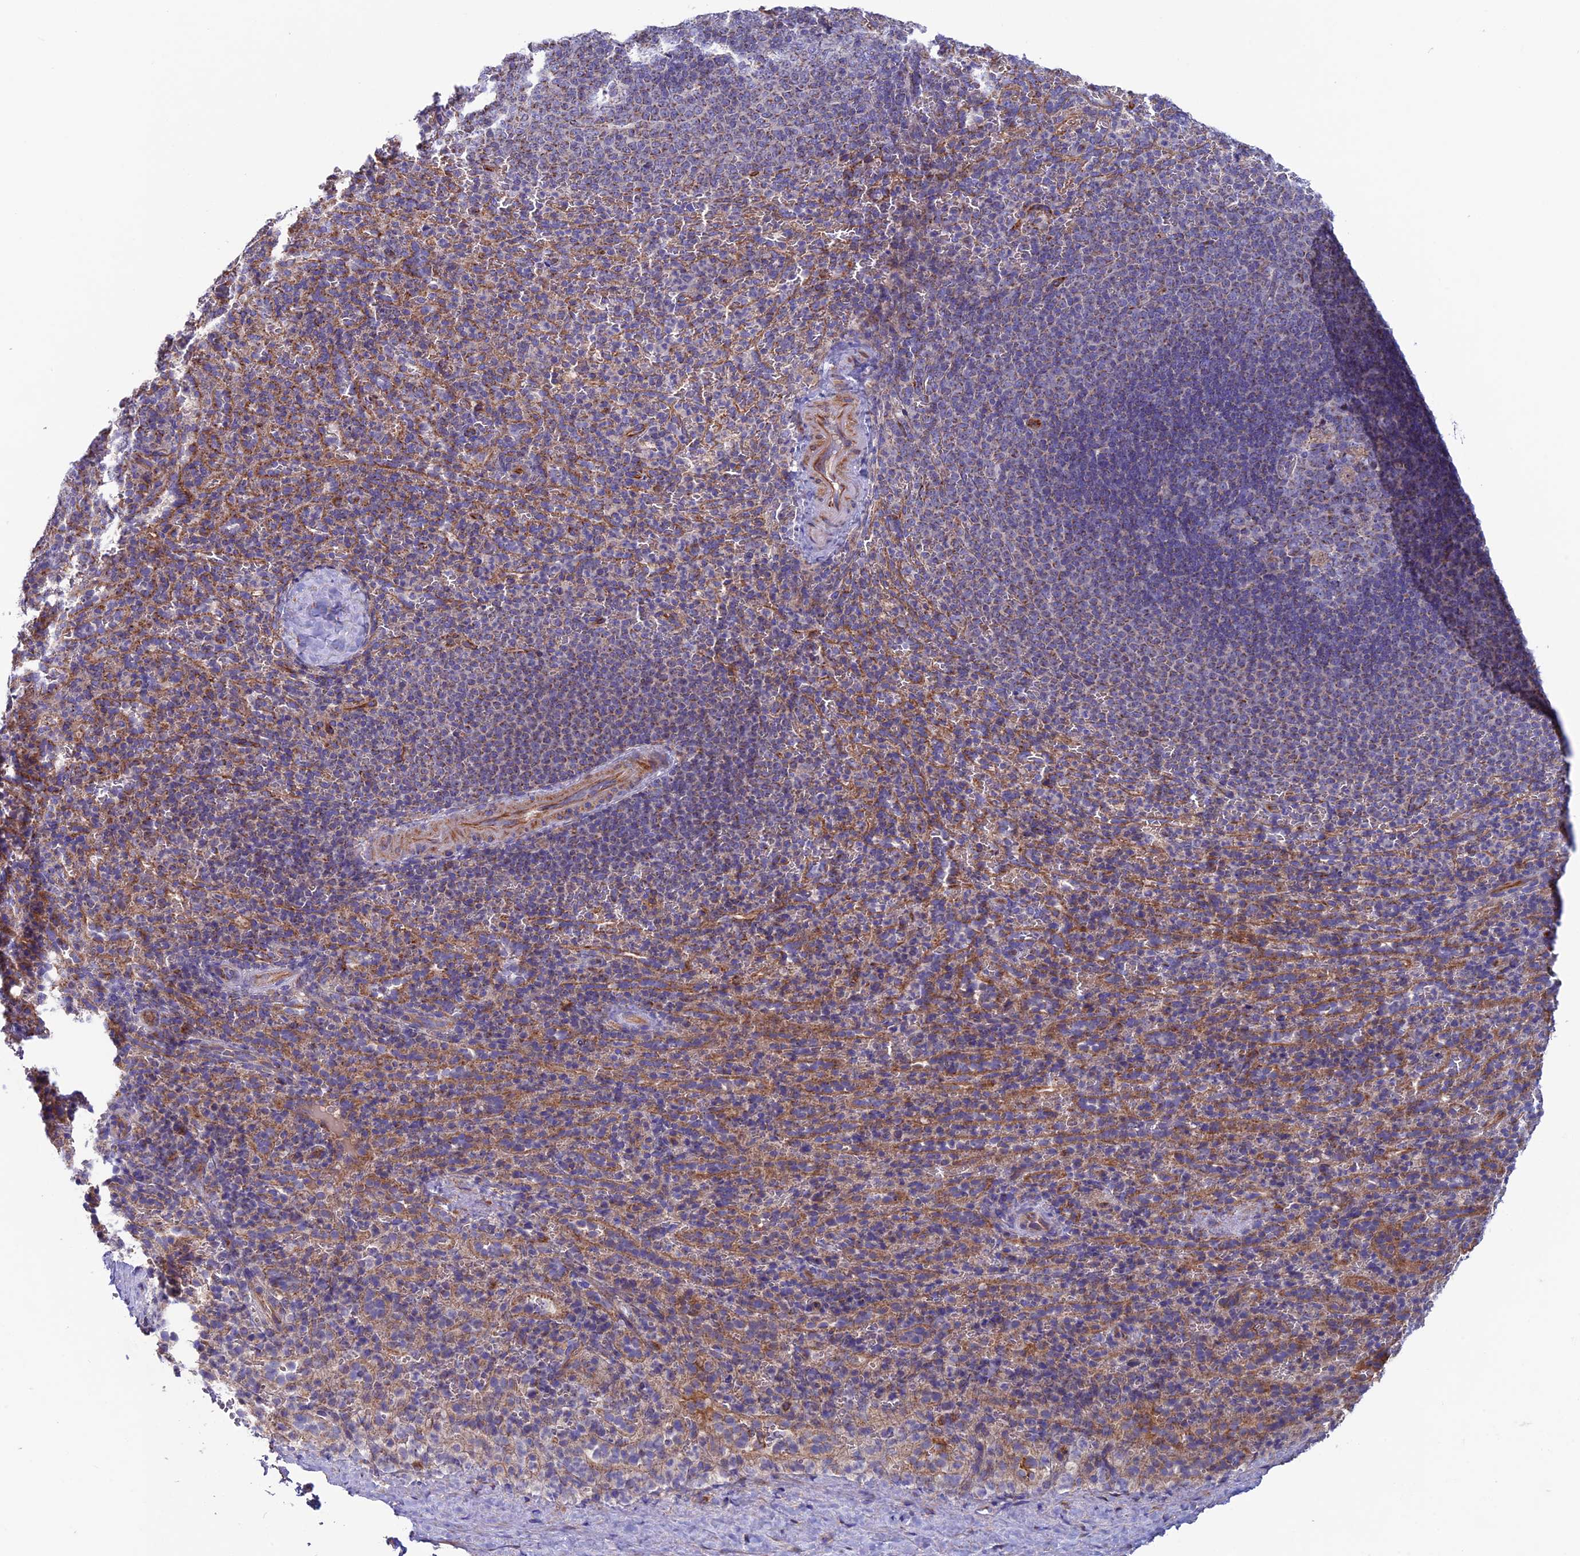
{"staining": {"intensity": "moderate", "quantity": "<25%", "location": "cytoplasmic/membranous"}, "tissue": "spleen", "cell_type": "Cells in red pulp", "image_type": "normal", "snomed": [{"axis": "morphology", "description": "Normal tissue, NOS"}, {"axis": "topography", "description": "Spleen"}], "caption": "Immunohistochemistry (IHC) of unremarkable spleen exhibits low levels of moderate cytoplasmic/membranous expression in approximately <25% of cells in red pulp.", "gene": "SLC15A5", "patient": {"sex": "female", "age": 21}}